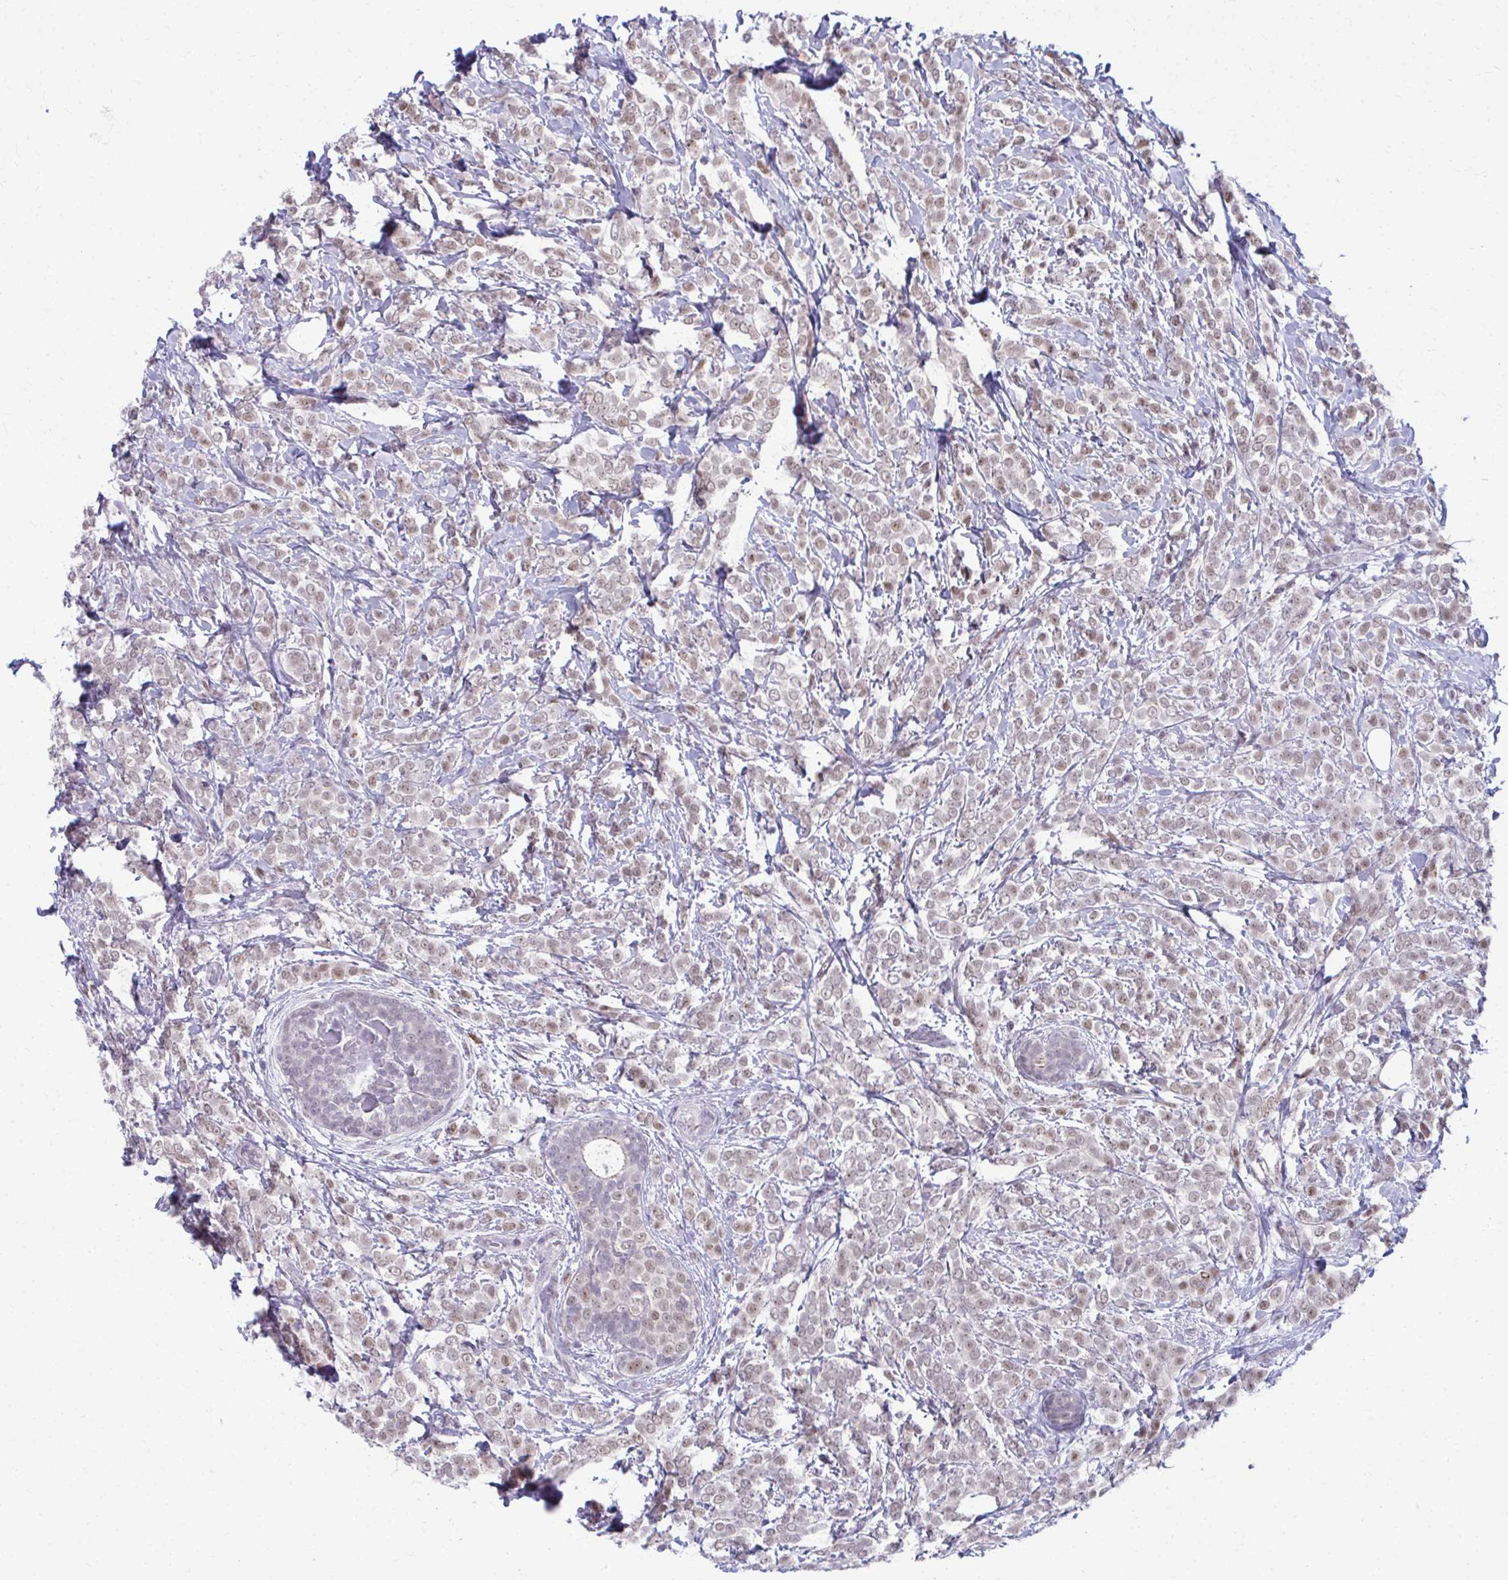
{"staining": {"intensity": "weak", "quantity": ">75%", "location": "nuclear"}, "tissue": "breast cancer", "cell_type": "Tumor cells", "image_type": "cancer", "snomed": [{"axis": "morphology", "description": "Lobular carcinoma"}, {"axis": "topography", "description": "Breast"}], "caption": "A histopathology image showing weak nuclear staining in about >75% of tumor cells in breast cancer, as visualized by brown immunohistochemical staining.", "gene": "MAF1", "patient": {"sex": "female", "age": 49}}